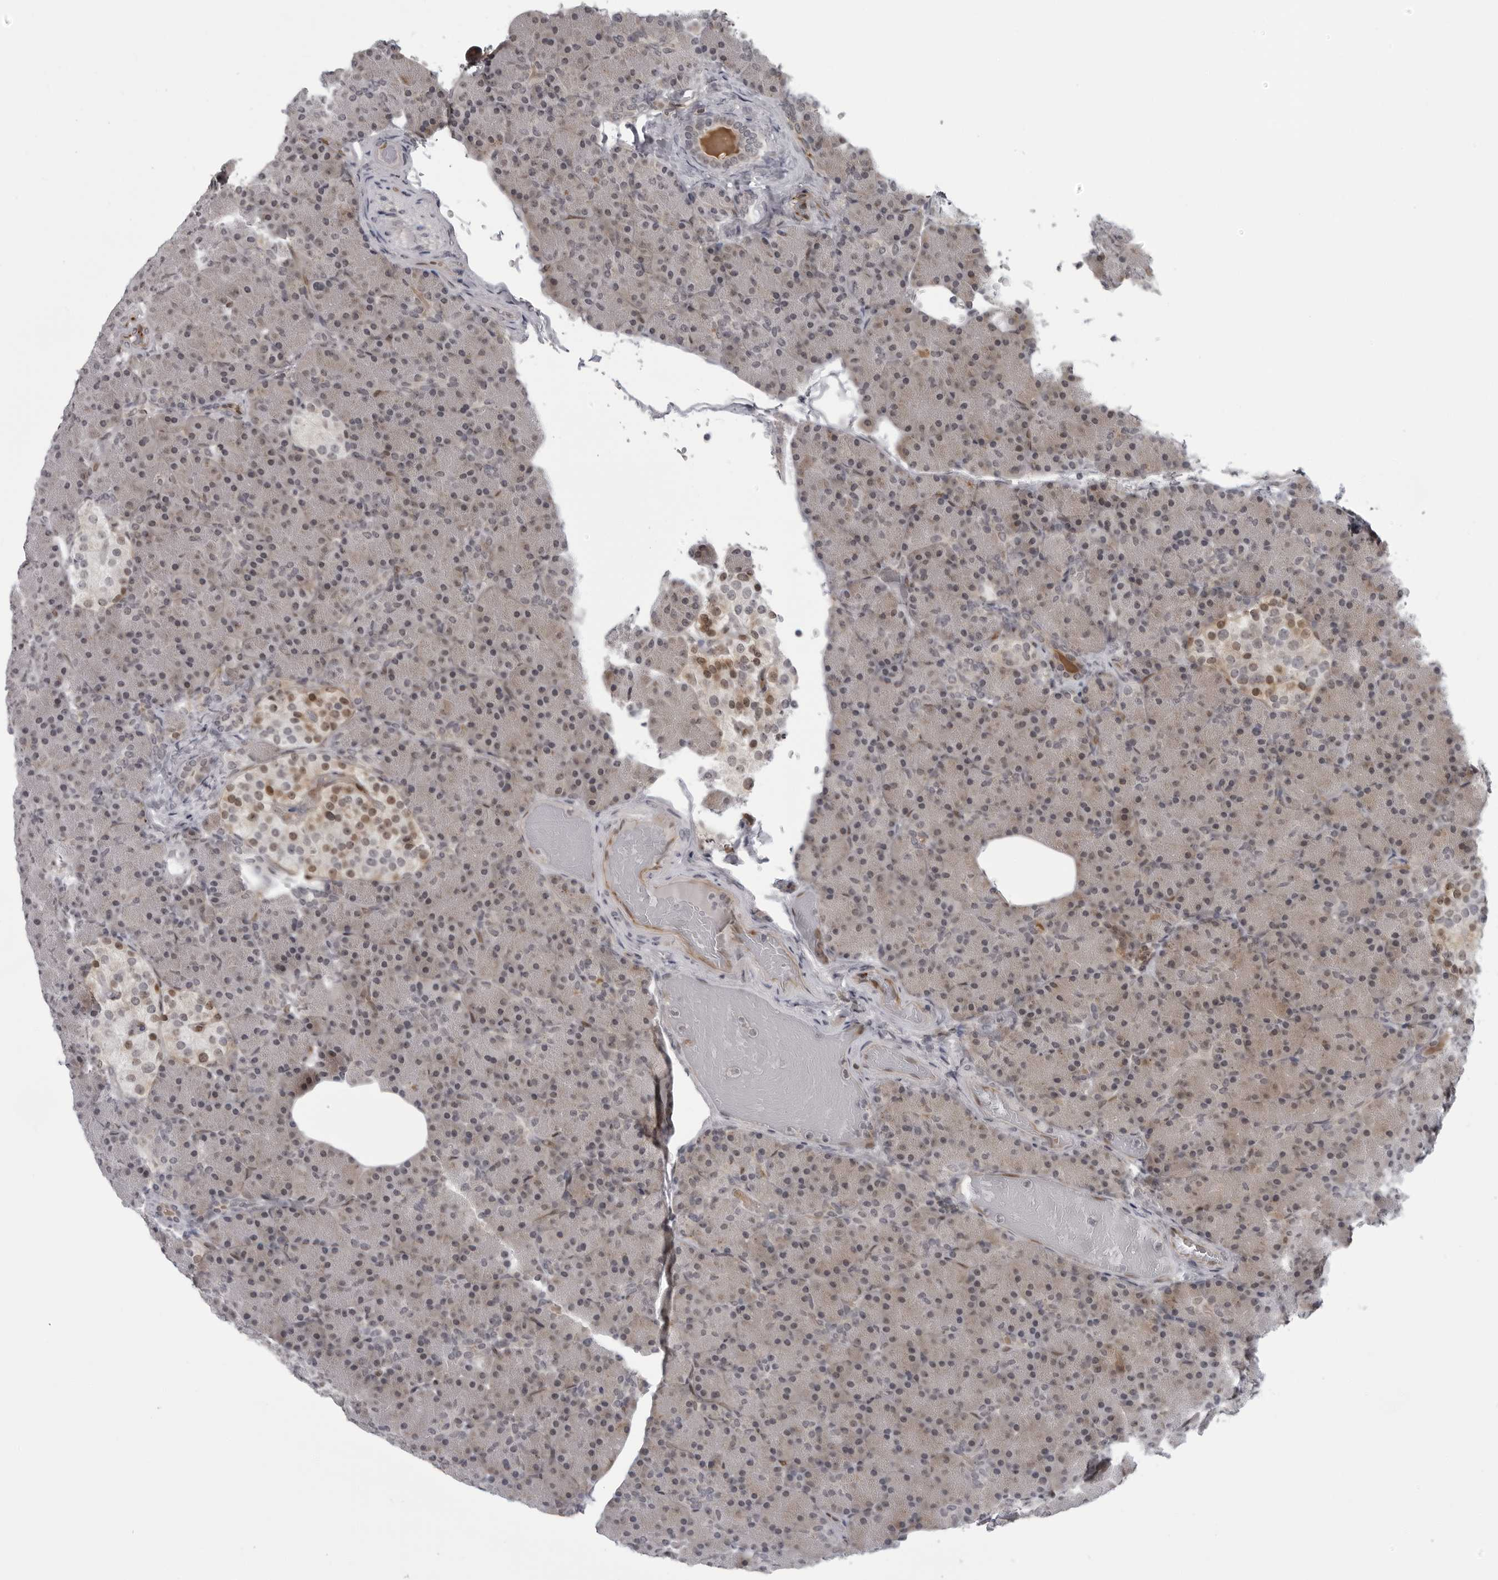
{"staining": {"intensity": "negative", "quantity": "none", "location": "none"}, "tissue": "pancreas", "cell_type": "Exocrine glandular cells", "image_type": "normal", "snomed": [{"axis": "morphology", "description": "Normal tissue, NOS"}, {"axis": "topography", "description": "Pancreas"}], "caption": "IHC image of unremarkable pancreas: human pancreas stained with DAB (3,3'-diaminobenzidine) shows no significant protein positivity in exocrine glandular cells.", "gene": "MAPK12", "patient": {"sex": "female", "age": 43}}